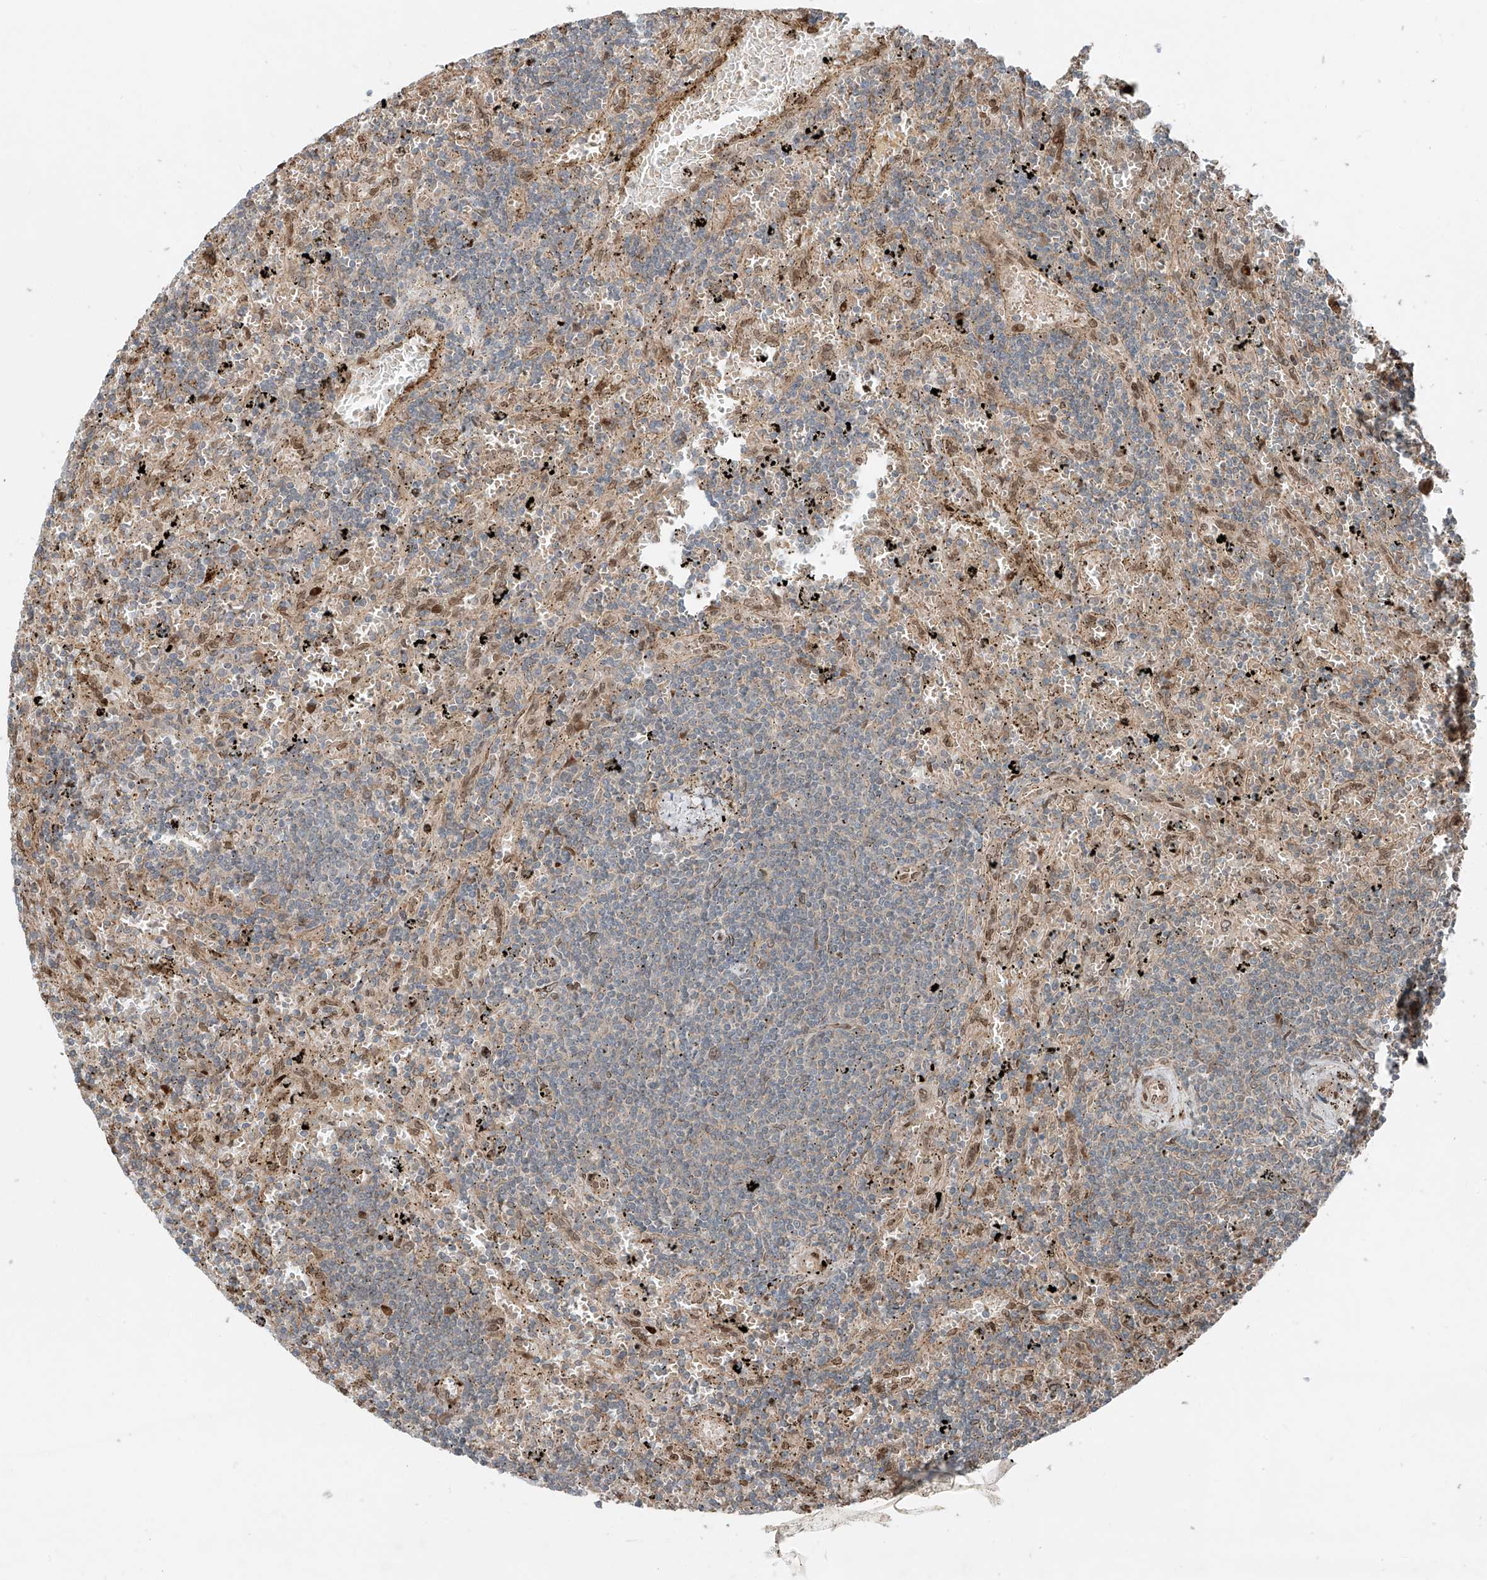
{"staining": {"intensity": "negative", "quantity": "none", "location": "none"}, "tissue": "lymphoma", "cell_type": "Tumor cells", "image_type": "cancer", "snomed": [{"axis": "morphology", "description": "Malignant lymphoma, non-Hodgkin's type, Low grade"}, {"axis": "topography", "description": "Spleen"}], "caption": "High power microscopy histopathology image of an IHC image of malignant lymphoma, non-Hodgkin's type (low-grade), revealing no significant staining in tumor cells.", "gene": "CEP162", "patient": {"sex": "male", "age": 76}}